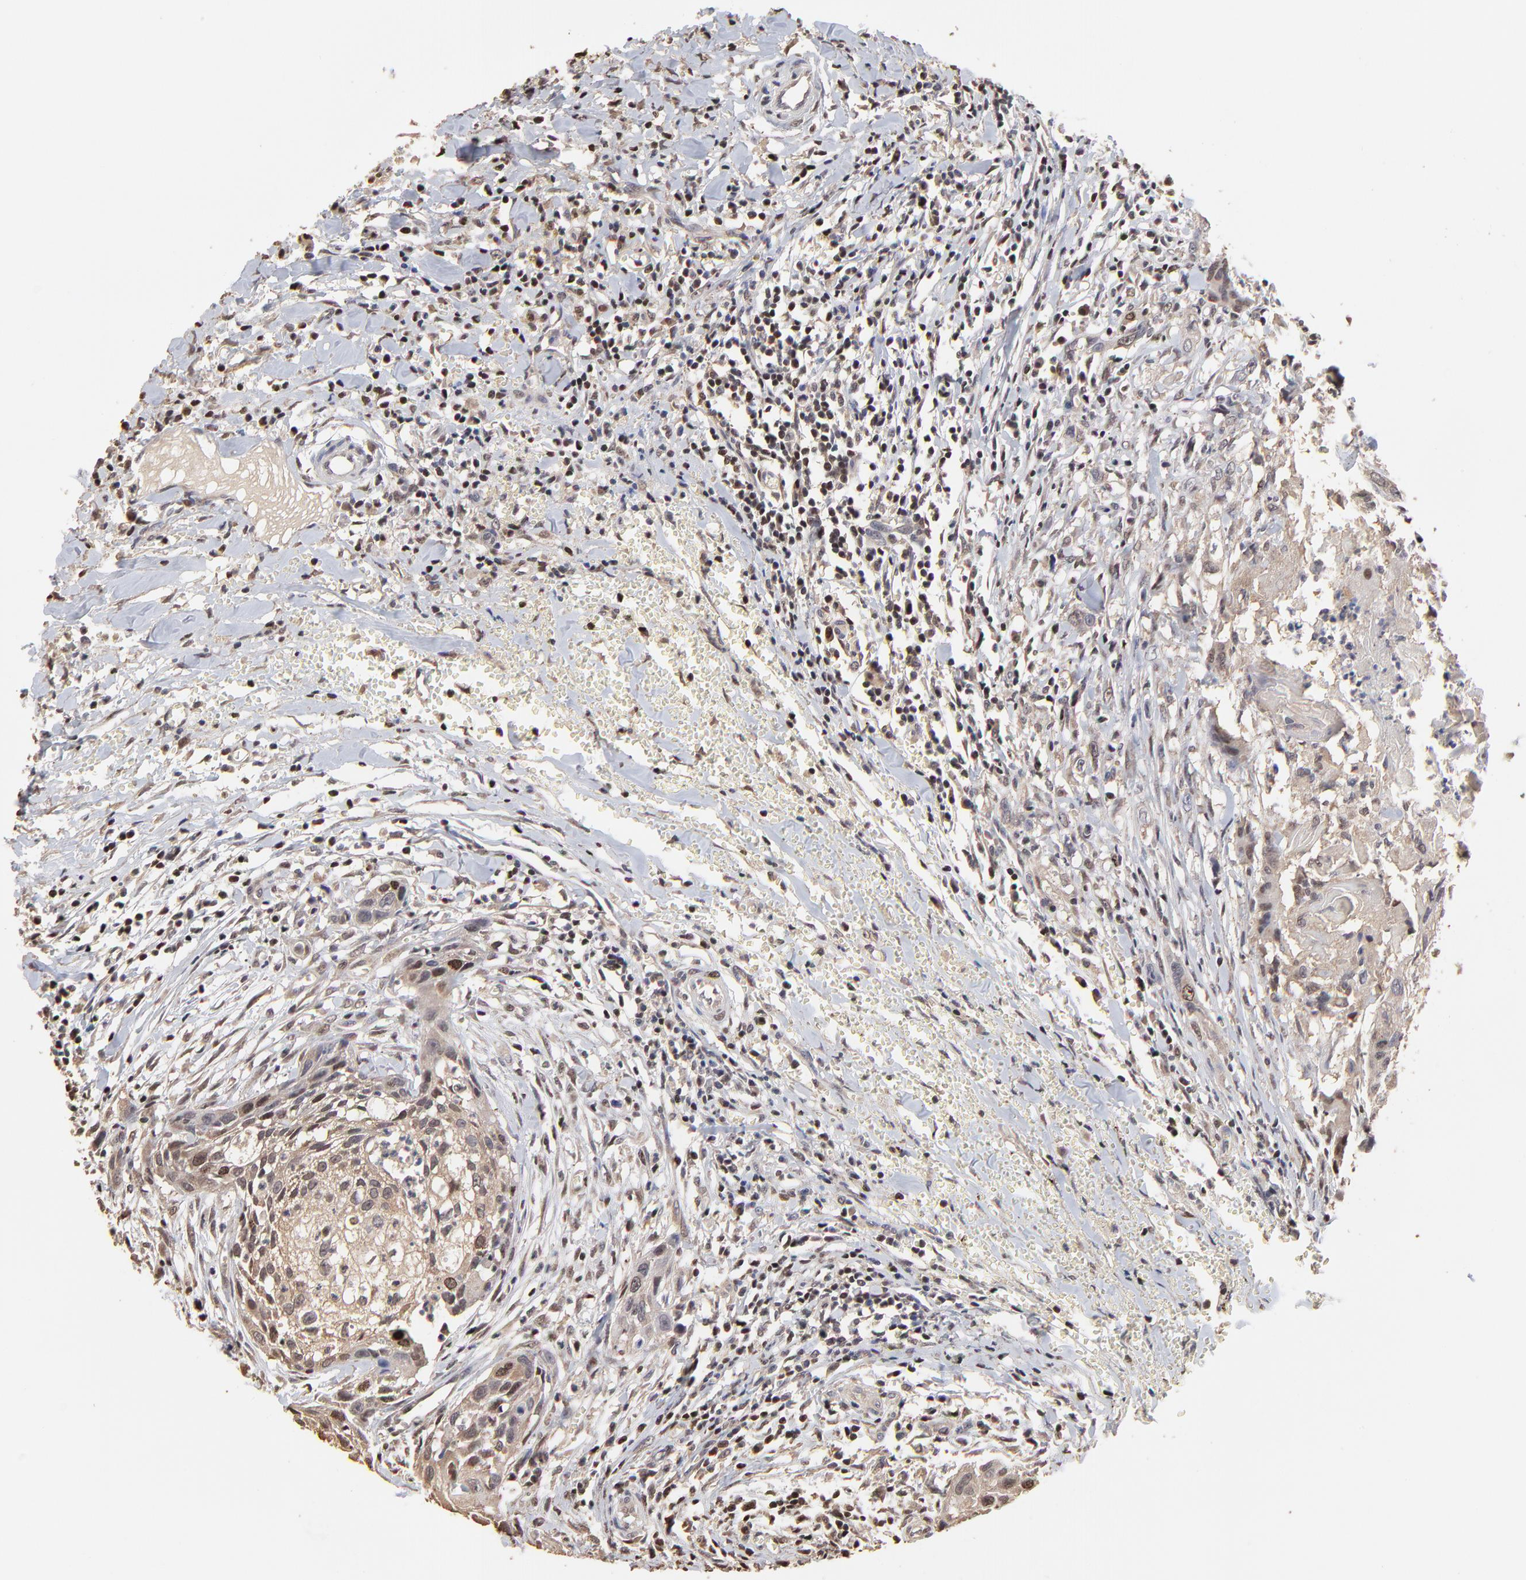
{"staining": {"intensity": "moderate", "quantity": "<25%", "location": "nuclear"}, "tissue": "head and neck cancer", "cell_type": "Tumor cells", "image_type": "cancer", "snomed": [{"axis": "morphology", "description": "Squamous cell carcinoma, NOS"}, {"axis": "topography", "description": "Head-Neck"}], "caption": "Protein expression analysis of head and neck cancer demonstrates moderate nuclear expression in about <25% of tumor cells.", "gene": "BIRC5", "patient": {"sex": "male", "age": 64}}